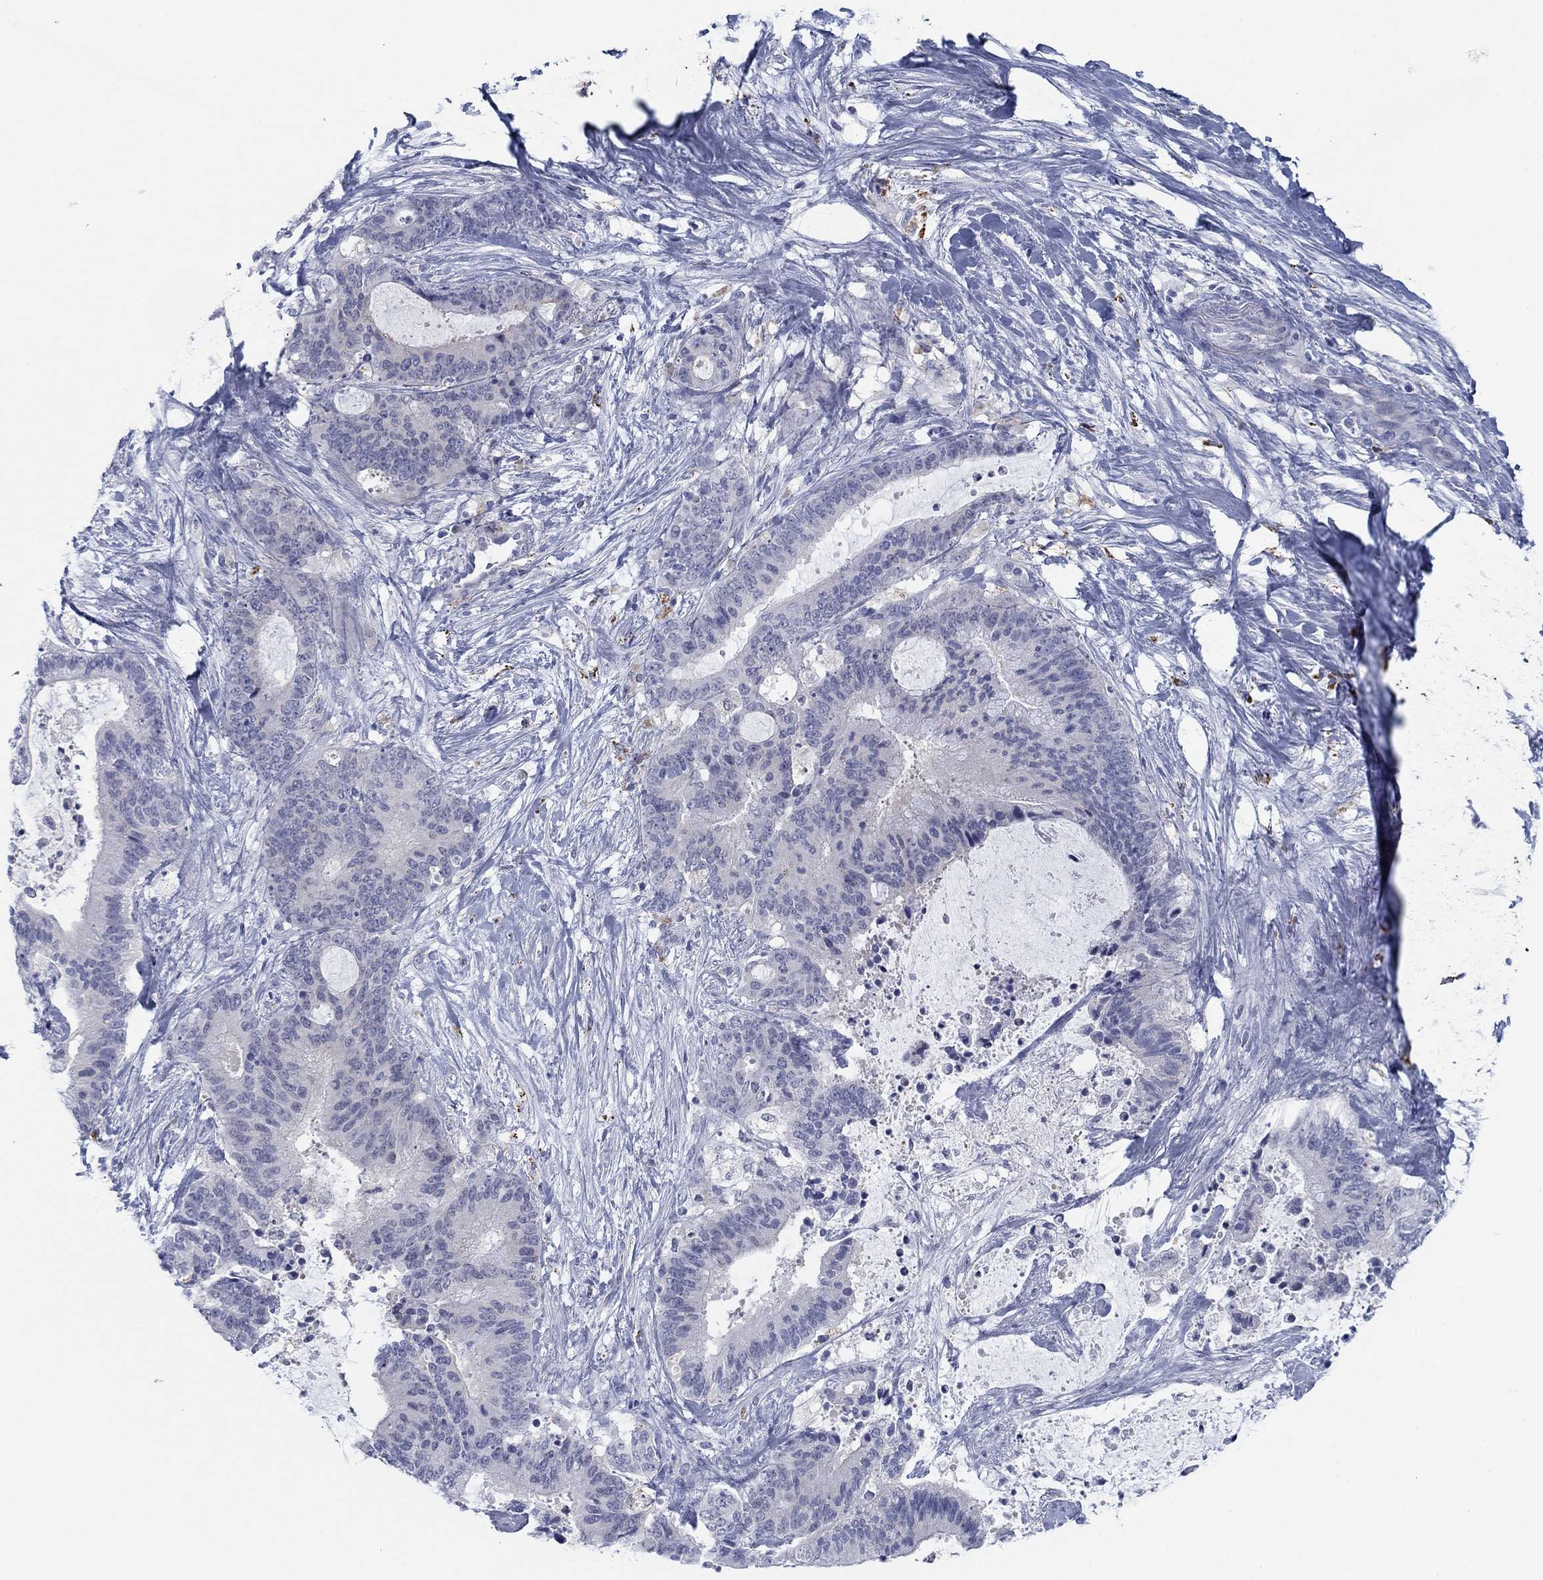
{"staining": {"intensity": "negative", "quantity": "none", "location": "none"}, "tissue": "liver cancer", "cell_type": "Tumor cells", "image_type": "cancer", "snomed": [{"axis": "morphology", "description": "Cholangiocarcinoma"}, {"axis": "topography", "description": "Liver"}], "caption": "Tumor cells are negative for protein expression in human liver cancer (cholangiocarcinoma).", "gene": "DNAL1", "patient": {"sex": "female", "age": 73}}